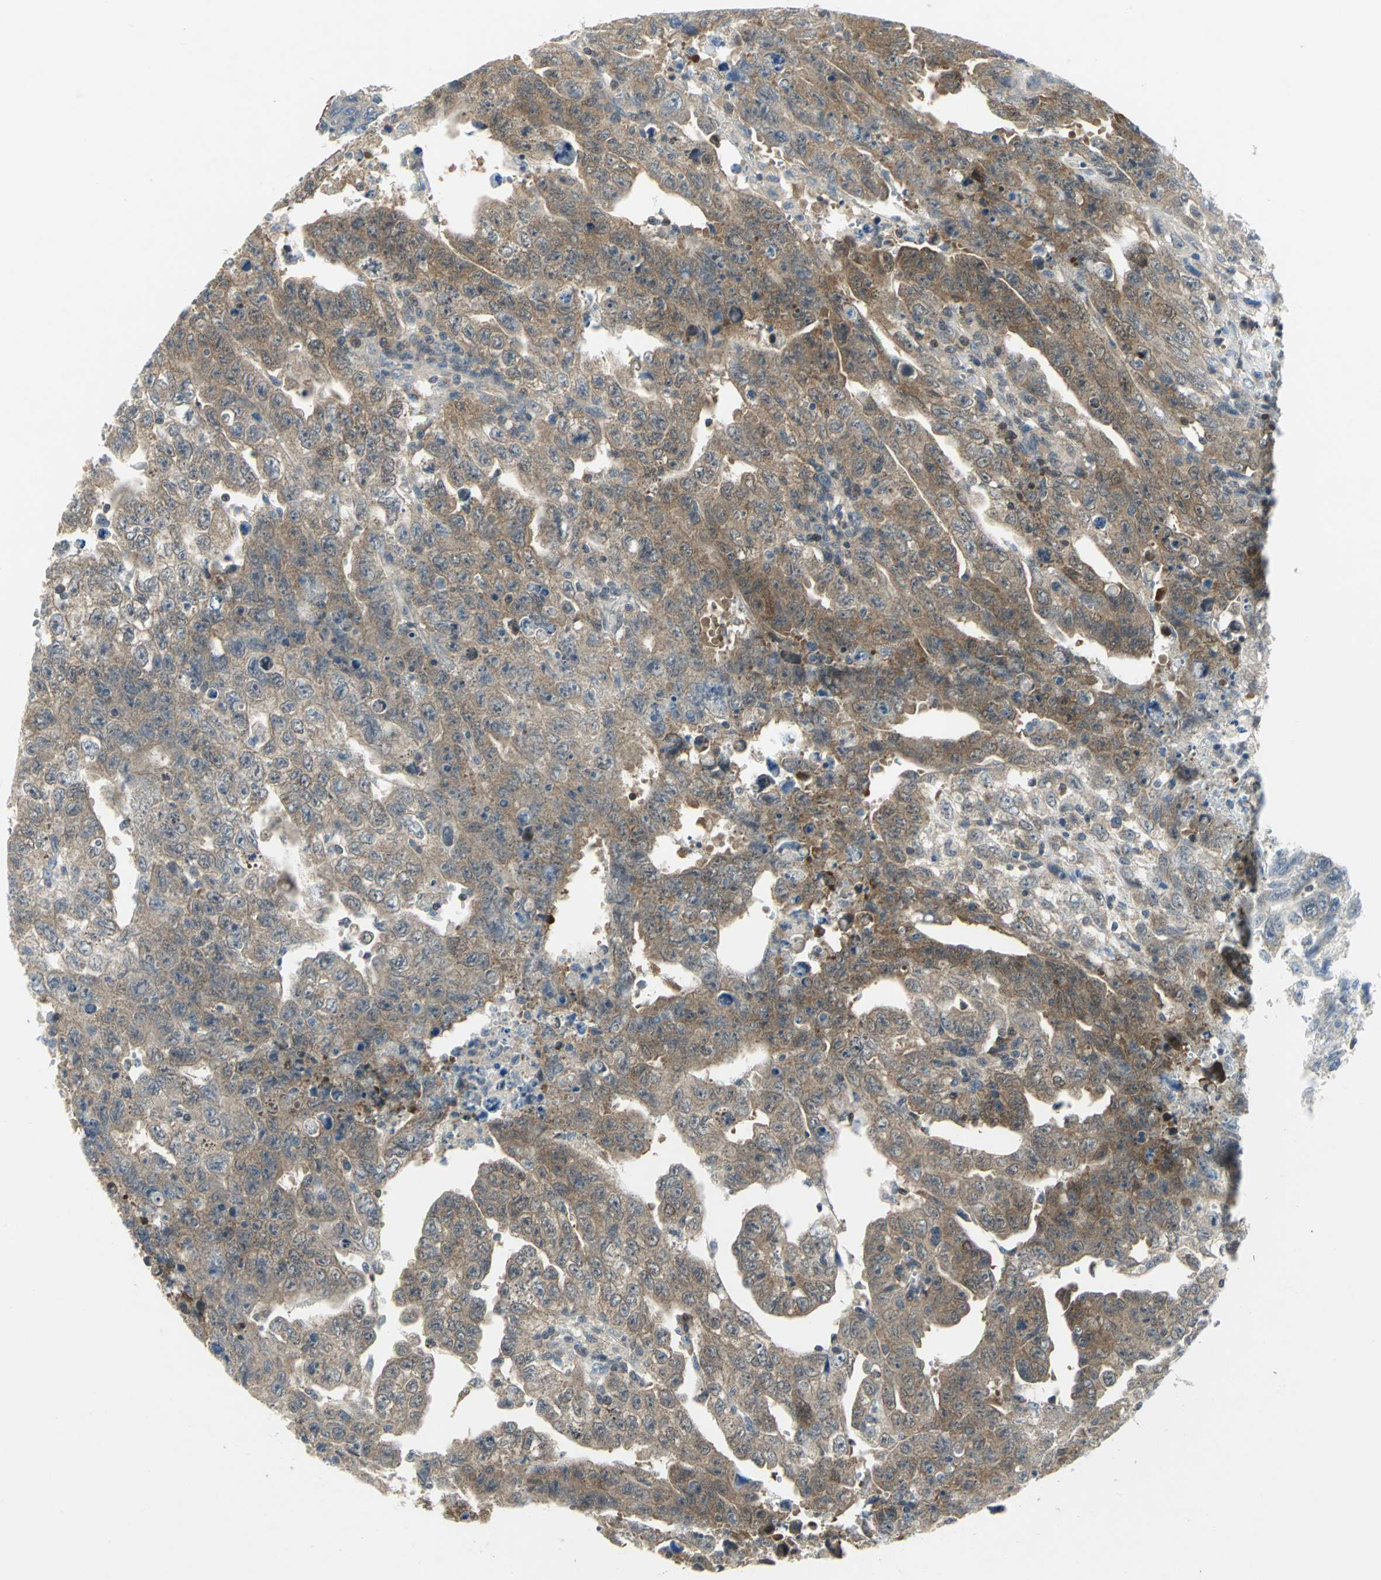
{"staining": {"intensity": "moderate", "quantity": "25%-75%", "location": "cytoplasmic/membranous"}, "tissue": "testis cancer", "cell_type": "Tumor cells", "image_type": "cancer", "snomed": [{"axis": "morphology", "description": "Carcinoma, Embryonal, NOS"}, {"axis": "topography", "description": "Testis"}], "caption": "DAB (3,3'-diaminobenzidine) immunohistochemical staining of testis cancer exhibits moderate cytoplasmic/membranous protein expression in about 25%-75% of tumor cells.", "gene": "PPIA", "patient": {"sex": "male", "age": 28}}